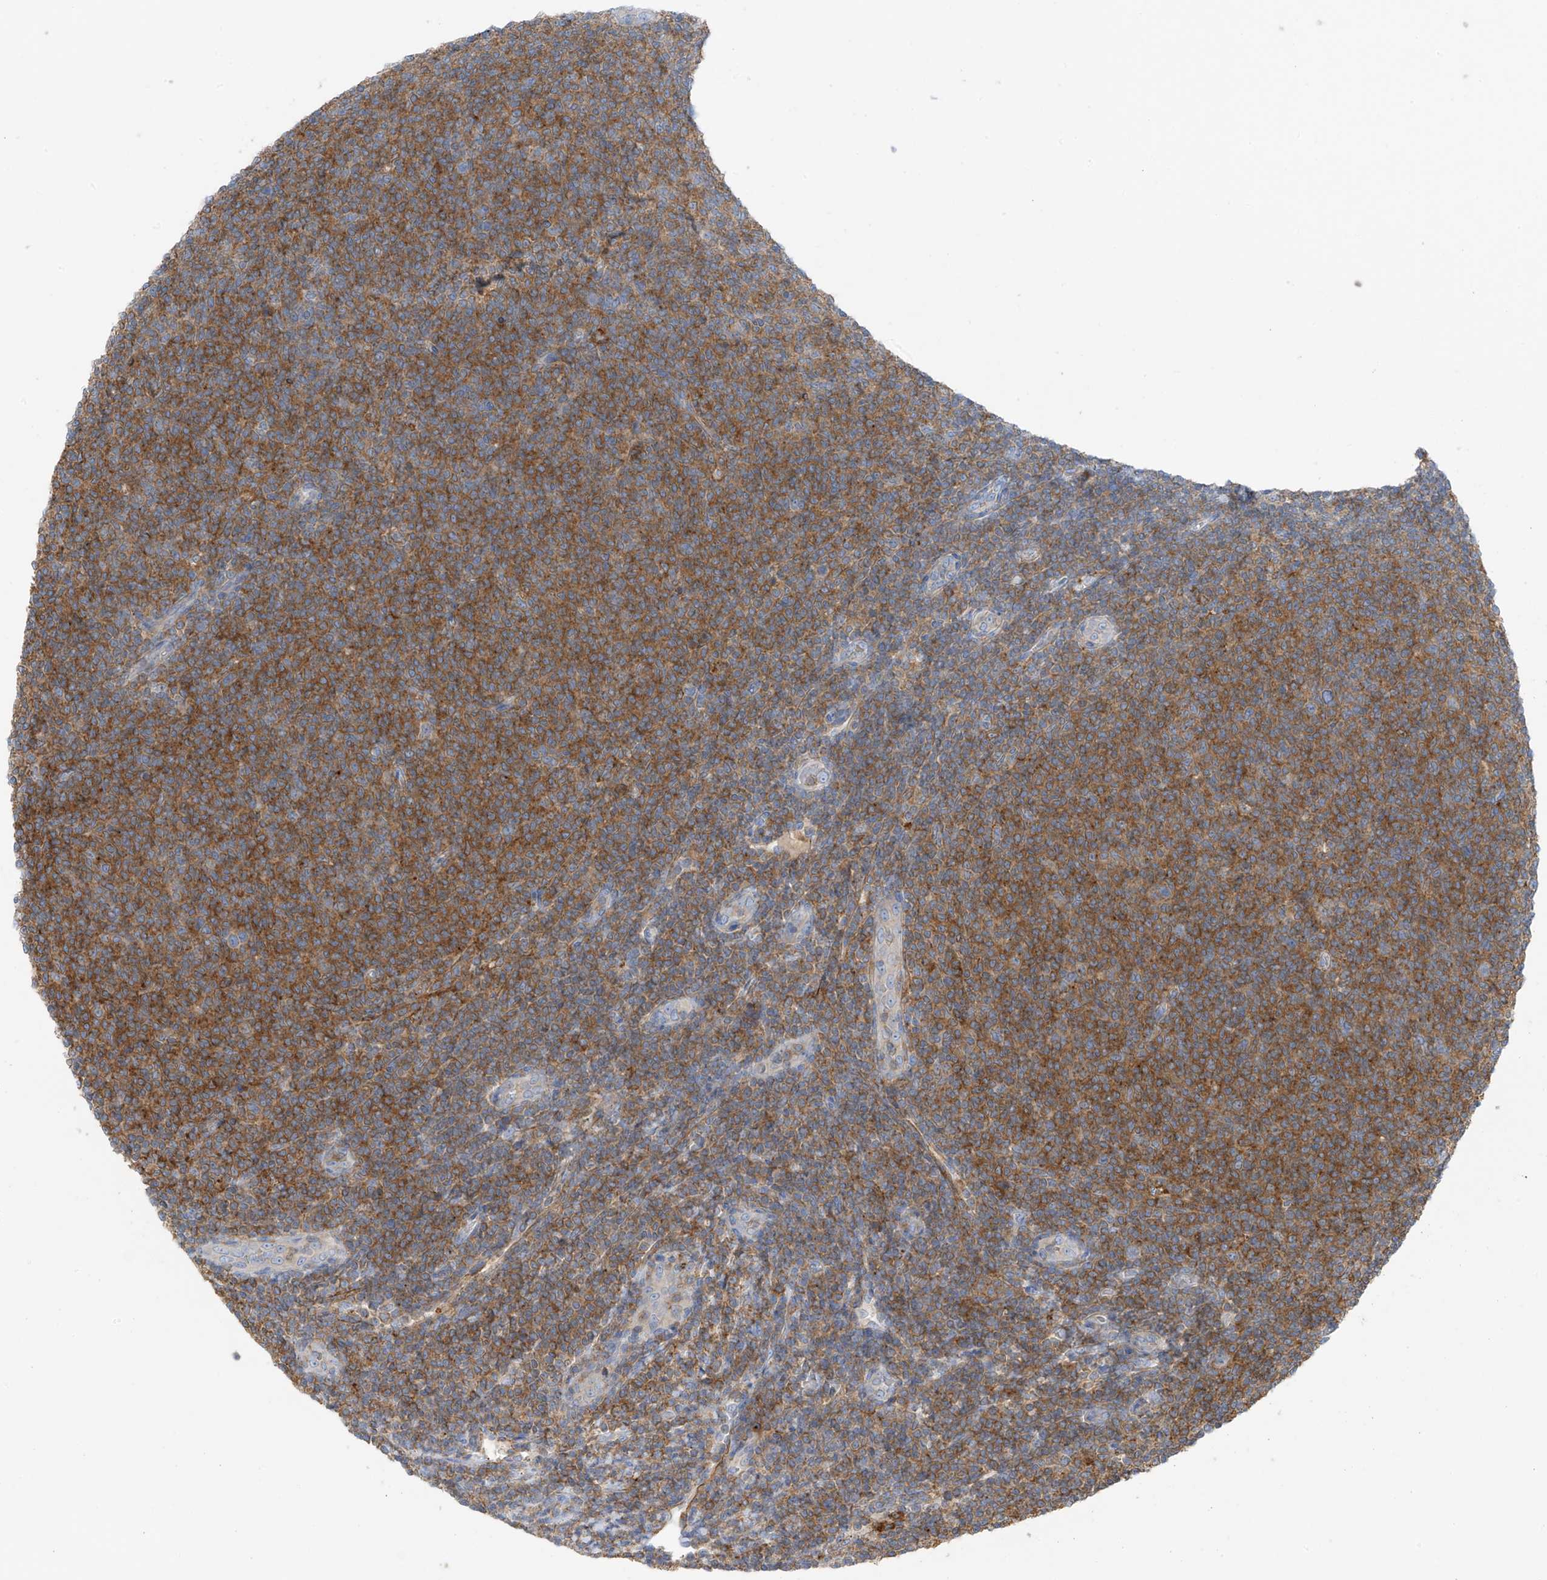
{"staining": {"intensity": "moderate", "quantity": ">75%", "location": "cytoplasmic/membranous"}, "tissue": "lymphoma", "cell_type": "Tumor cells", "image_type": "cancer", "snomed": [{"axis": "morphology", "description": "Malignant lymphoma, non-Hodgkin's type, Low grade"}, {"axis": "topography", "description": "Lymph node"}], "caption": "Moderate cytoplasmic/membranous staining for a protein is appreciated in about >75% of tumor cells of low-grade malignant lymphoma, non-Hodgkin's type using immunohistochemistry (IHC).", "gene": "NALCN", "patient": {"sex": "male", "age": 66}}